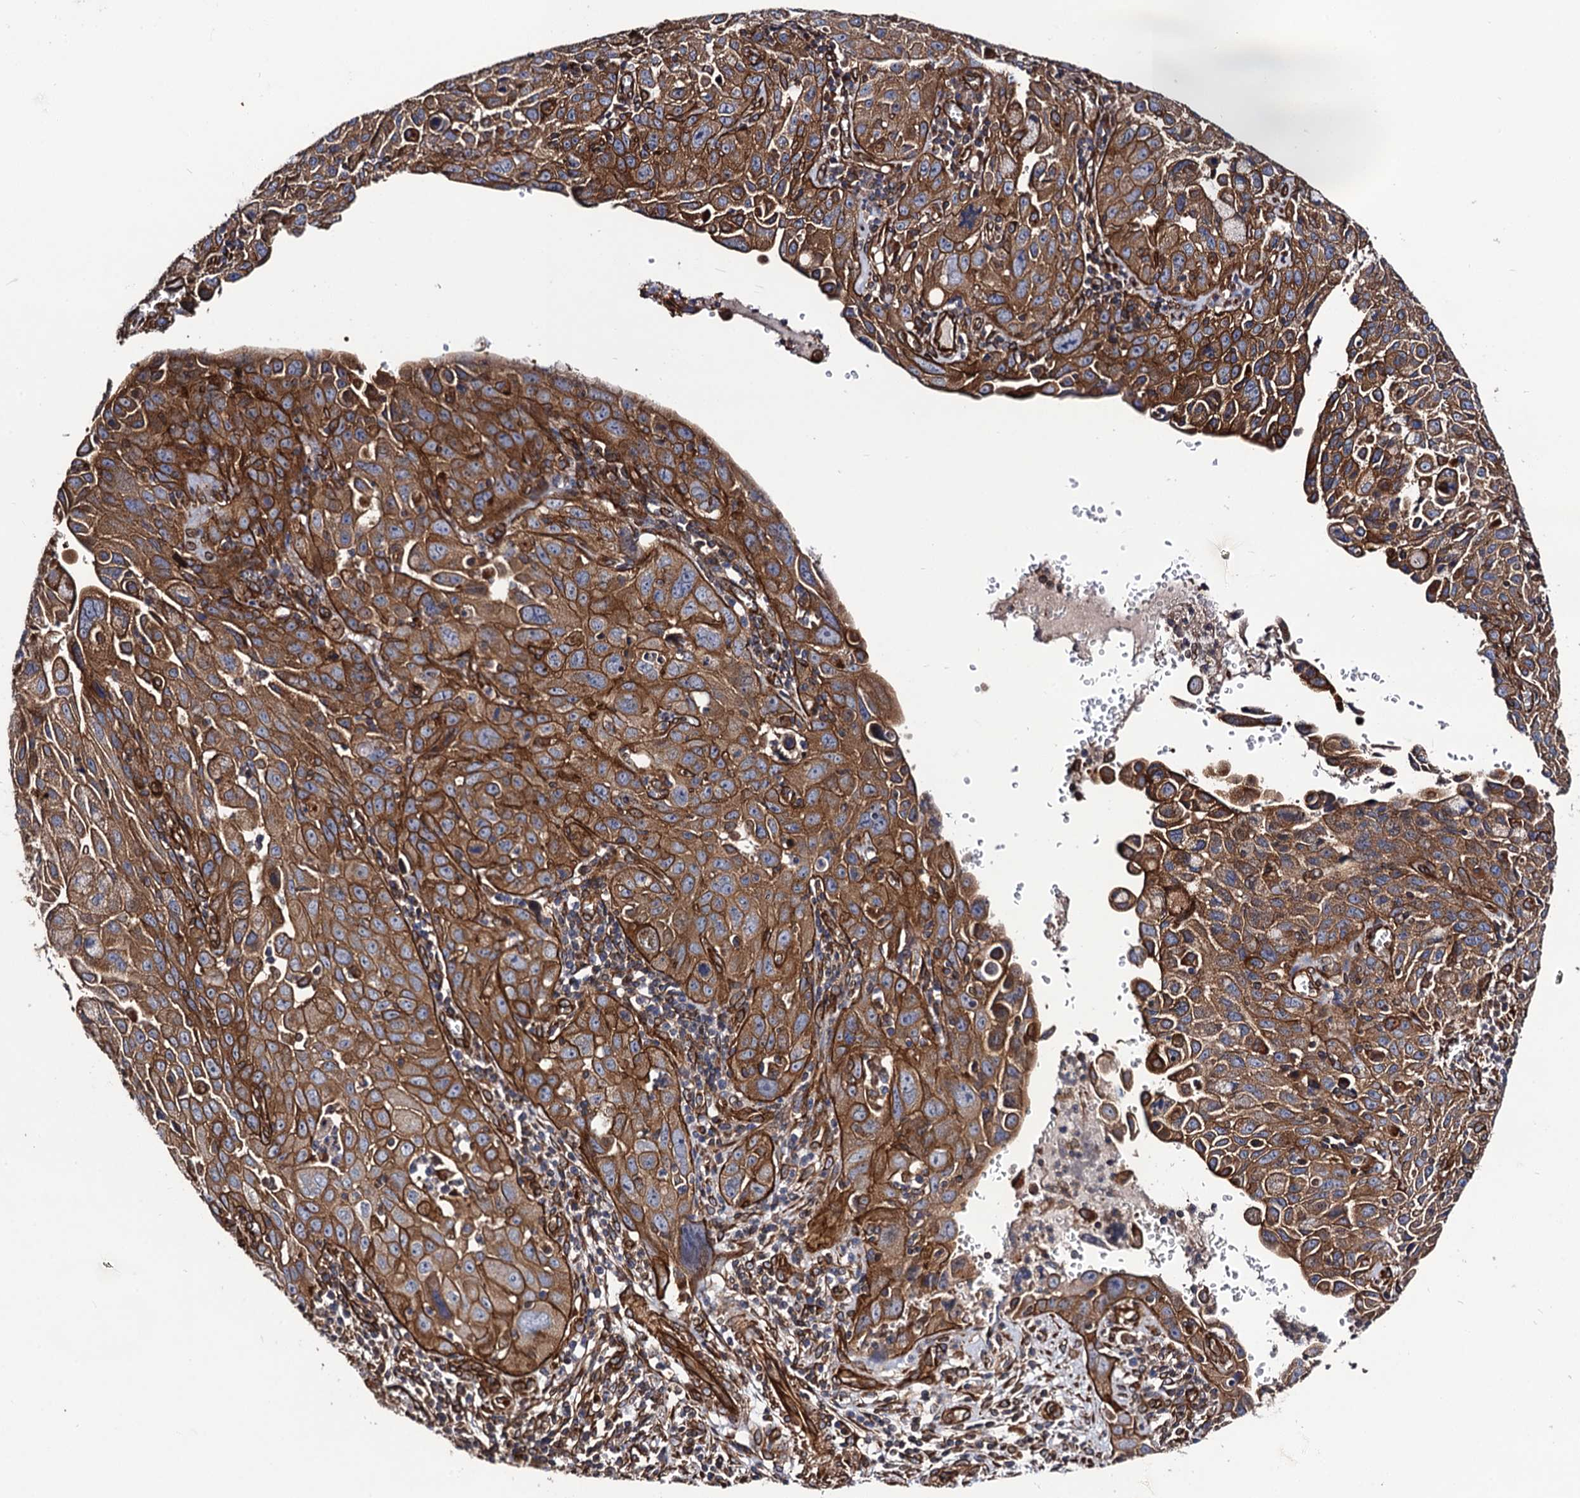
{"staining": {"intensity": "strong", "quantity": ">75%", "location": "cytoplasmic/membranous"}, "tissue": "cervical cancer", "cell_type": "Tumor cells", "image_type": "cancer", "snomed": [{"axis": "morphology", "description": "Squamous cell carcinoma, NOS"}, {"axis": "topography", "description": "Cervix"}], "caption": "Cervical cancer stained for a protein (brown) exhibits strong cytoplasmic/membranous positive expression in about >75% of tumor cells.", "gene": "CIP2A", "patient": {"sex": "female", "age": 42}}